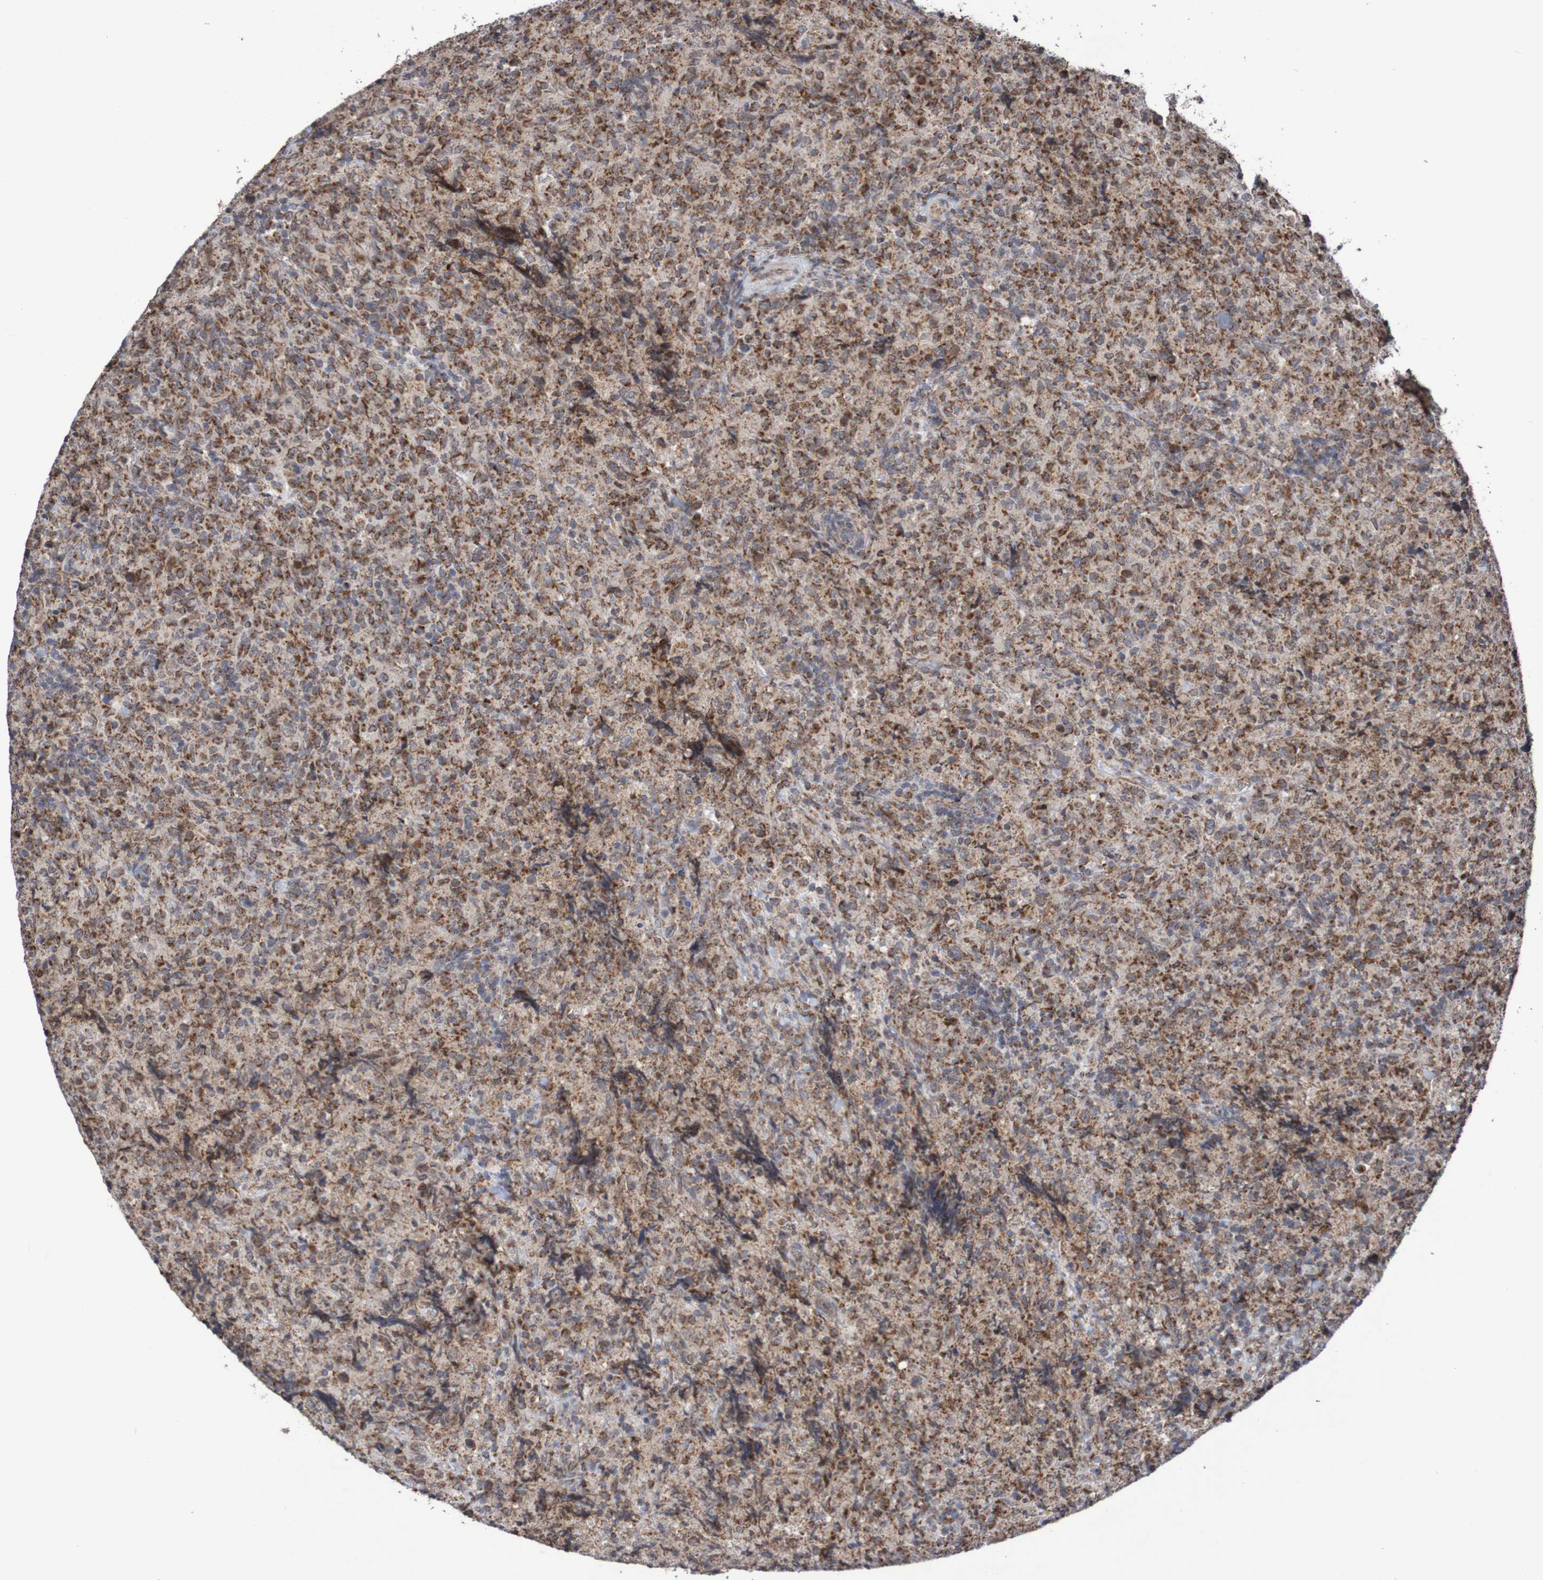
{"staining": {"intensity": "moderate", "quantity": ">75%", "location": "cytoplasmic/membranous"}, "tissue": "lymphoma", "cell_type": "Tumor cells", "image_type": "cancer", "snomed": [{"axis": "morphology", "description": "Malignant lymphoma, non-Hodgkin's type, High grade"}, {"axis": "topography", "description": "Tonsil"}], "caption": "Protein analysis of lymphoma tissue reveals moderate cytoplasmic/membranous staining in approximately >75% of tumor cells.", "gene": "DVL1", "patient": {"sex": "female", "age": 36}}